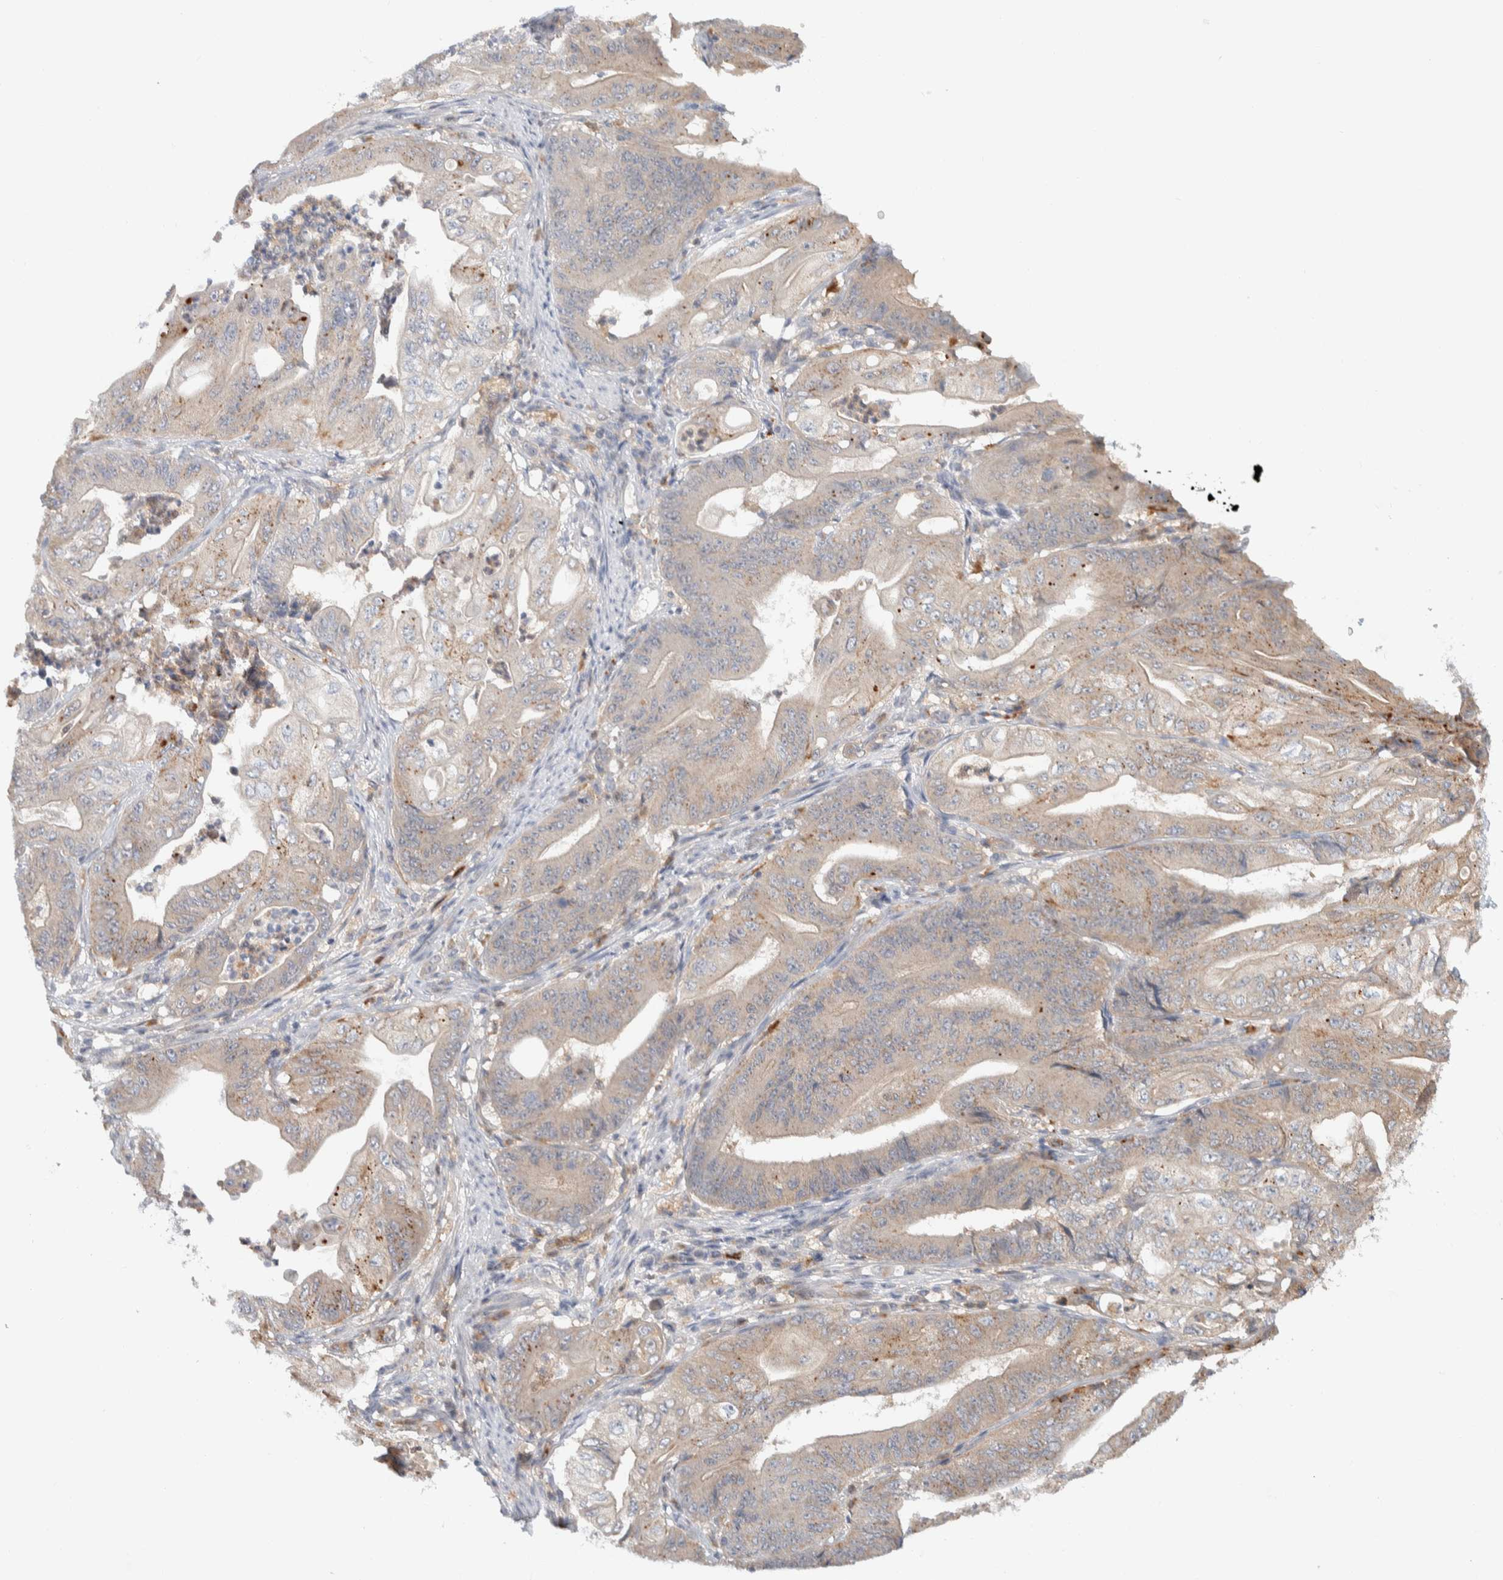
{"staining": {"intensity": "negative", "quantity": "none", "location": "none"}, "tissue": "stomach cancer", "cell_type": "Tumor cells", "image_type": "cancer", "snomed": [{"axis": "morphology", "description": "Adenocarcinoma, NOS"}, {"axis": "topography", "description": "Stomach"}], "caption": "Tumor cells are negative for brown protein staining in stomach cancer.", "gene": "GCLM", "patient": {"sex": "female", "age": 73}}